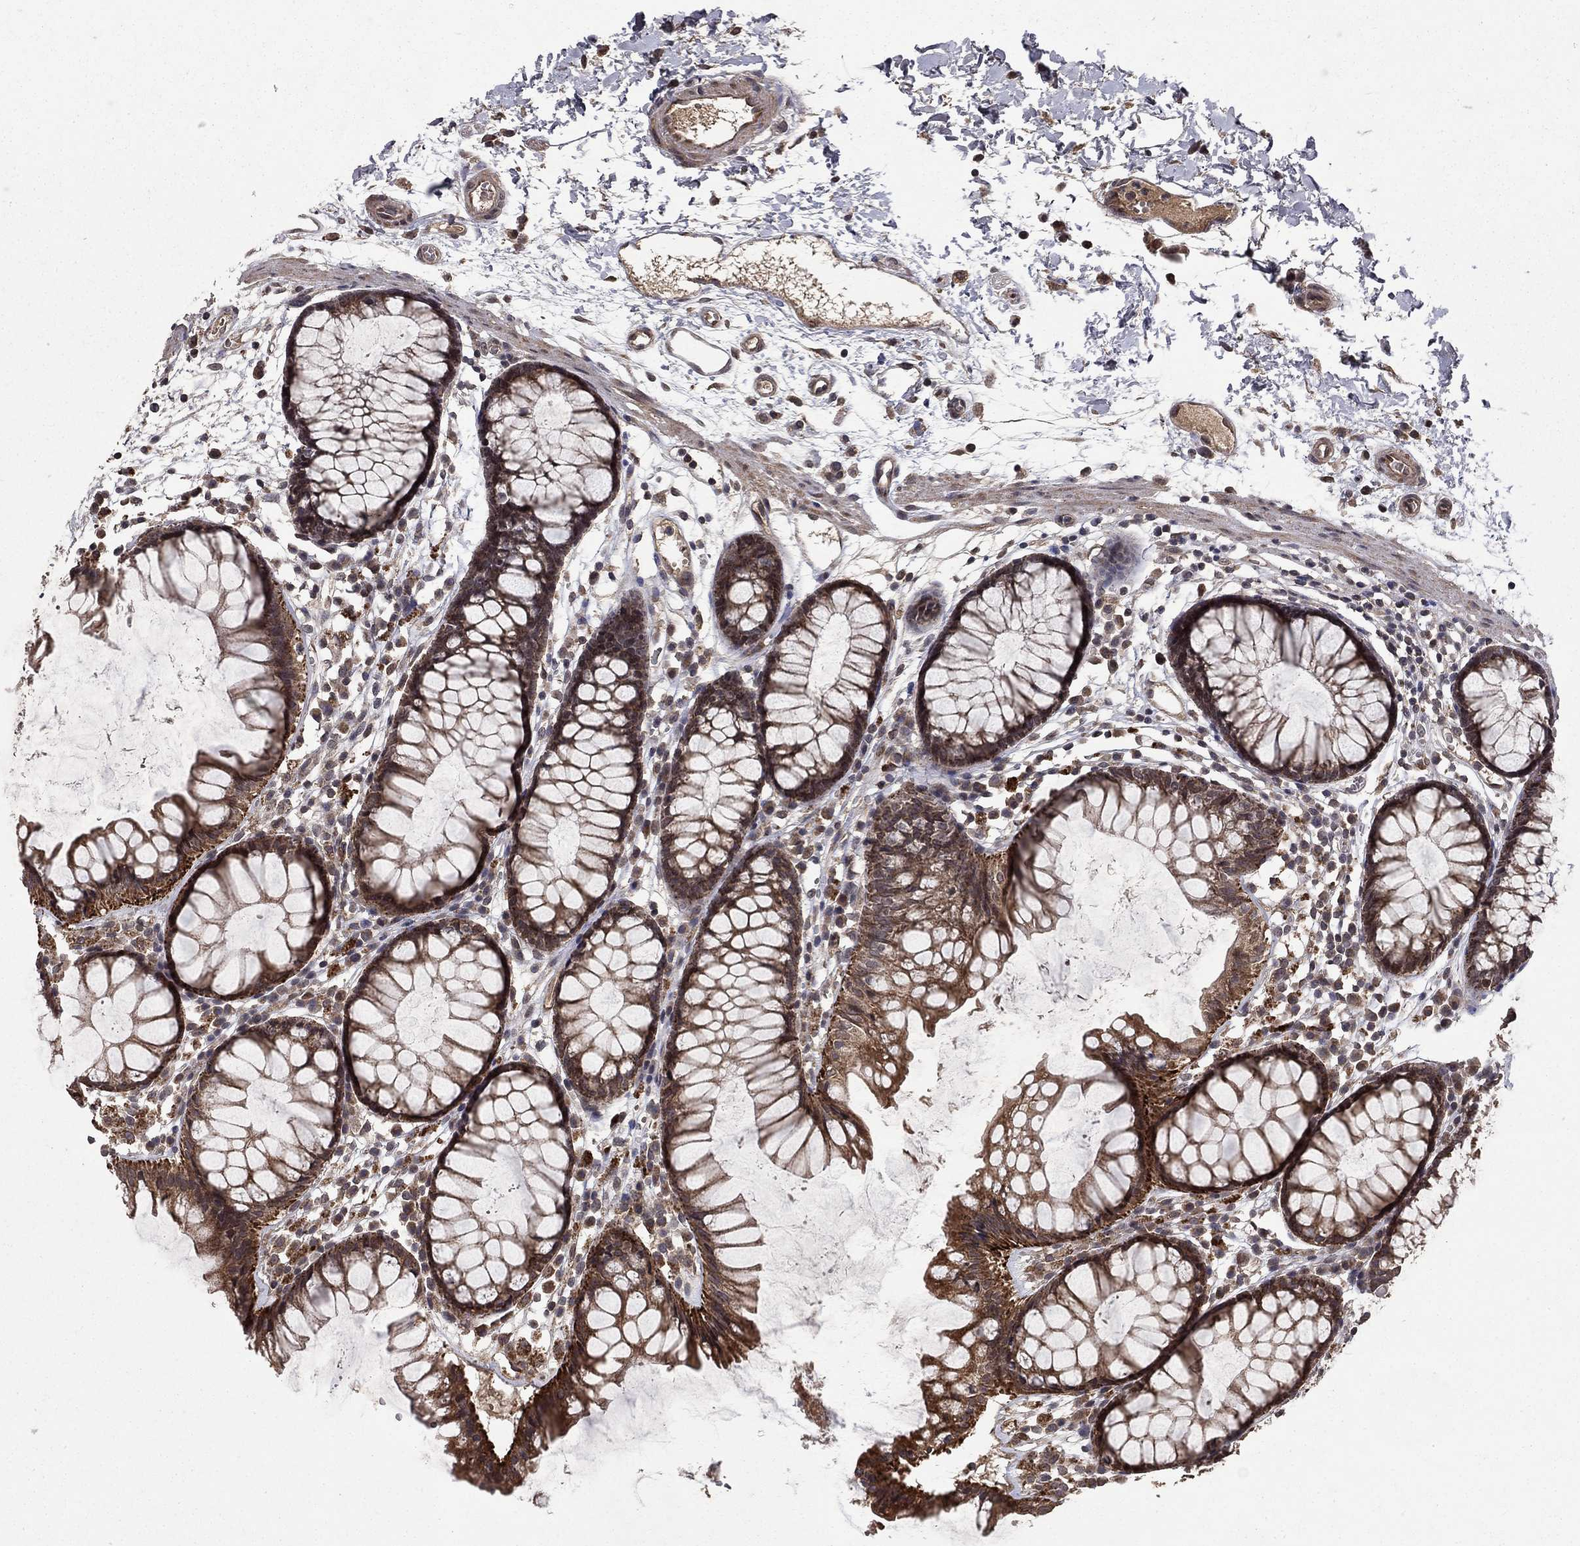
{"staining": {"intensity": "moderate", "quantity": ">75%", "location": "cytoplasmic/membranous"}, "tissue": "colon", "cell_type": "Endothelial cells", "image_type": "normal", "snomed": [{"axis": "morphology", "description": "Normal tissue, NOS"}, {"axis": "morphology", "description": "Adenocarcinoma, NOS"}, {"axis": "topography", "description": "Colon"}], "caption": "Immunohistochemistry (IHC) photomicrograph of unremarkable colon: human colon stained using immunohistochemistry demonstrates medium levels of moderate protein expression localized specifically in the cytoplasmic/membranous of endothelial cells, appearing as a cytoplasmic/membranous brown color.", "gene": "DHRS1", "patient": {"sex": "male", "age": 65}}